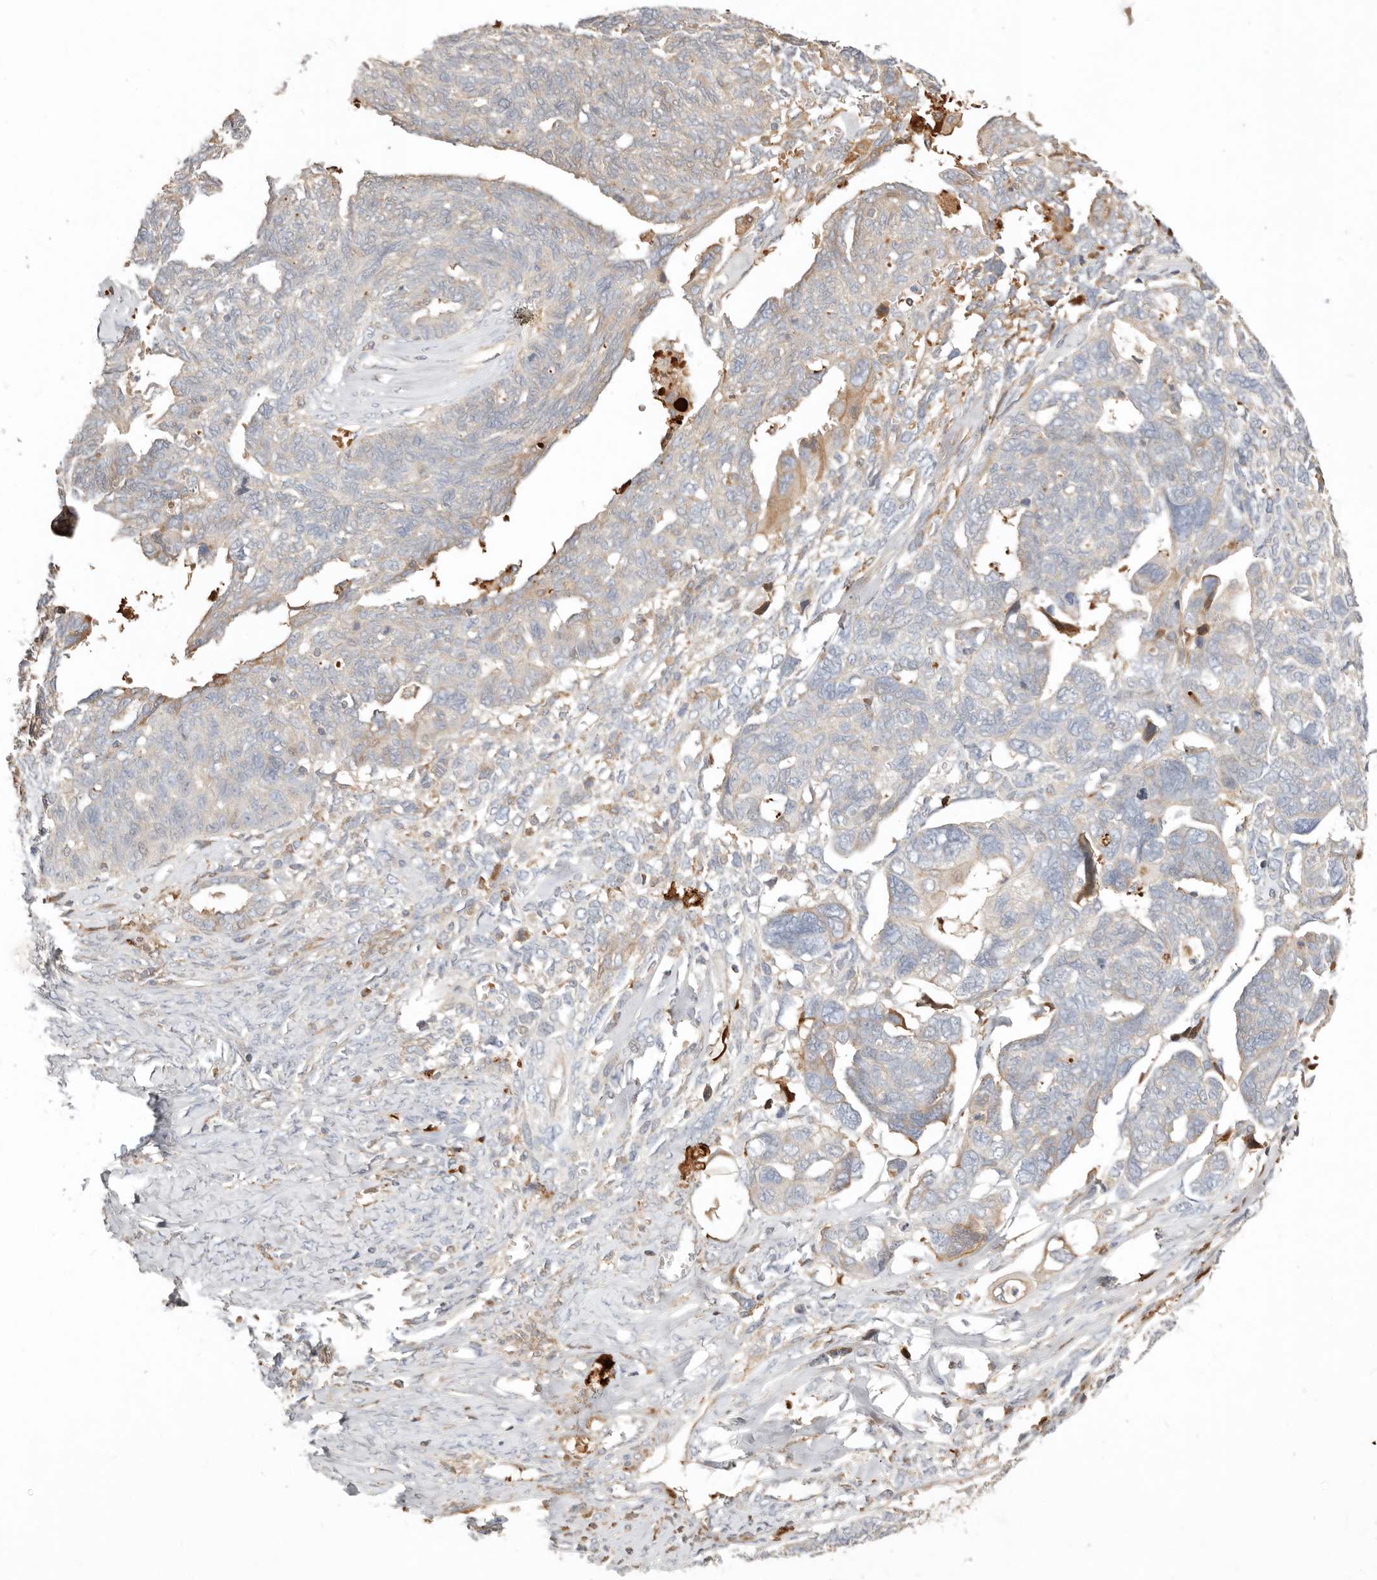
{"staining": {"intensity": "weak", "quantity": "<25%", "location": "cytoplasmic/membranous"}, "tissue": "ovarian cancer", "cell_type": "Tumor cells", "image_type": "cancer", "snomed": [{"axis": "morphology", "description": "Cystadenocarcinoma, serous, NOS"}, {"axis": "topography", "description": "Ovary"}], "caption": "Immunohistochemistry image of neoplastic tissue: human ovarian serous cystadenocarcinoma stained with DAB reveals no significant protein staining in tumor cells.", "gene": "MTFR2", "patient": {"sex": "female", "age": 79}}